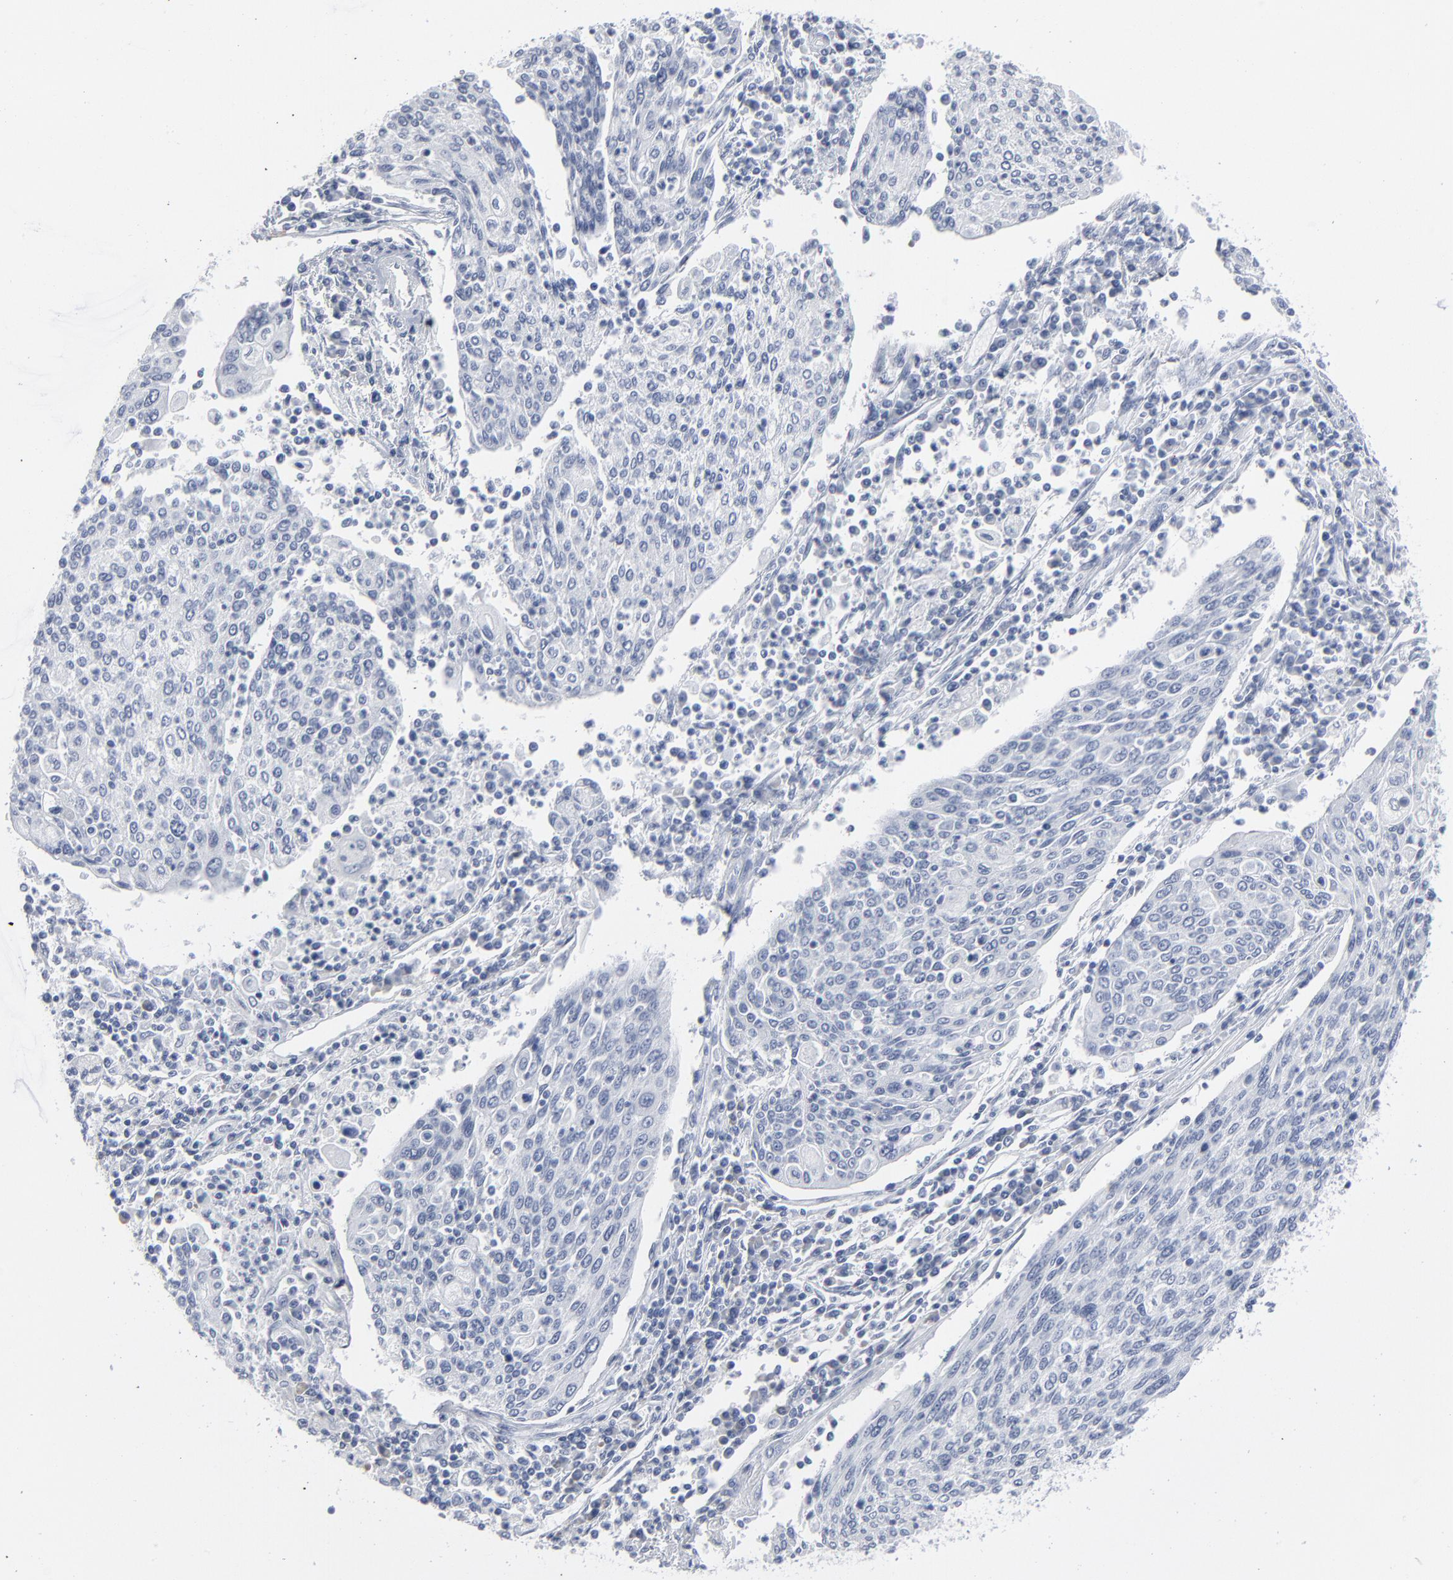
{"staining": {"intensity": "negative", "quantity": "none", "location": "none"}, "tissue": "cervical cancer", "cell_type": "Tumor cells", "image_type": "cancer", "snomed": [{"axis": "morphology", "description": "Squamous cell carcinoma, NOS"}, {"axis": "topography", "description": "Cervix"}], "caption": "Immunohistochemical staining of human cervical cancer exhibits no significant positivity in tumor cells.", "gene": "PAGE1", "patient": {"sex": "female", "age": 40}}